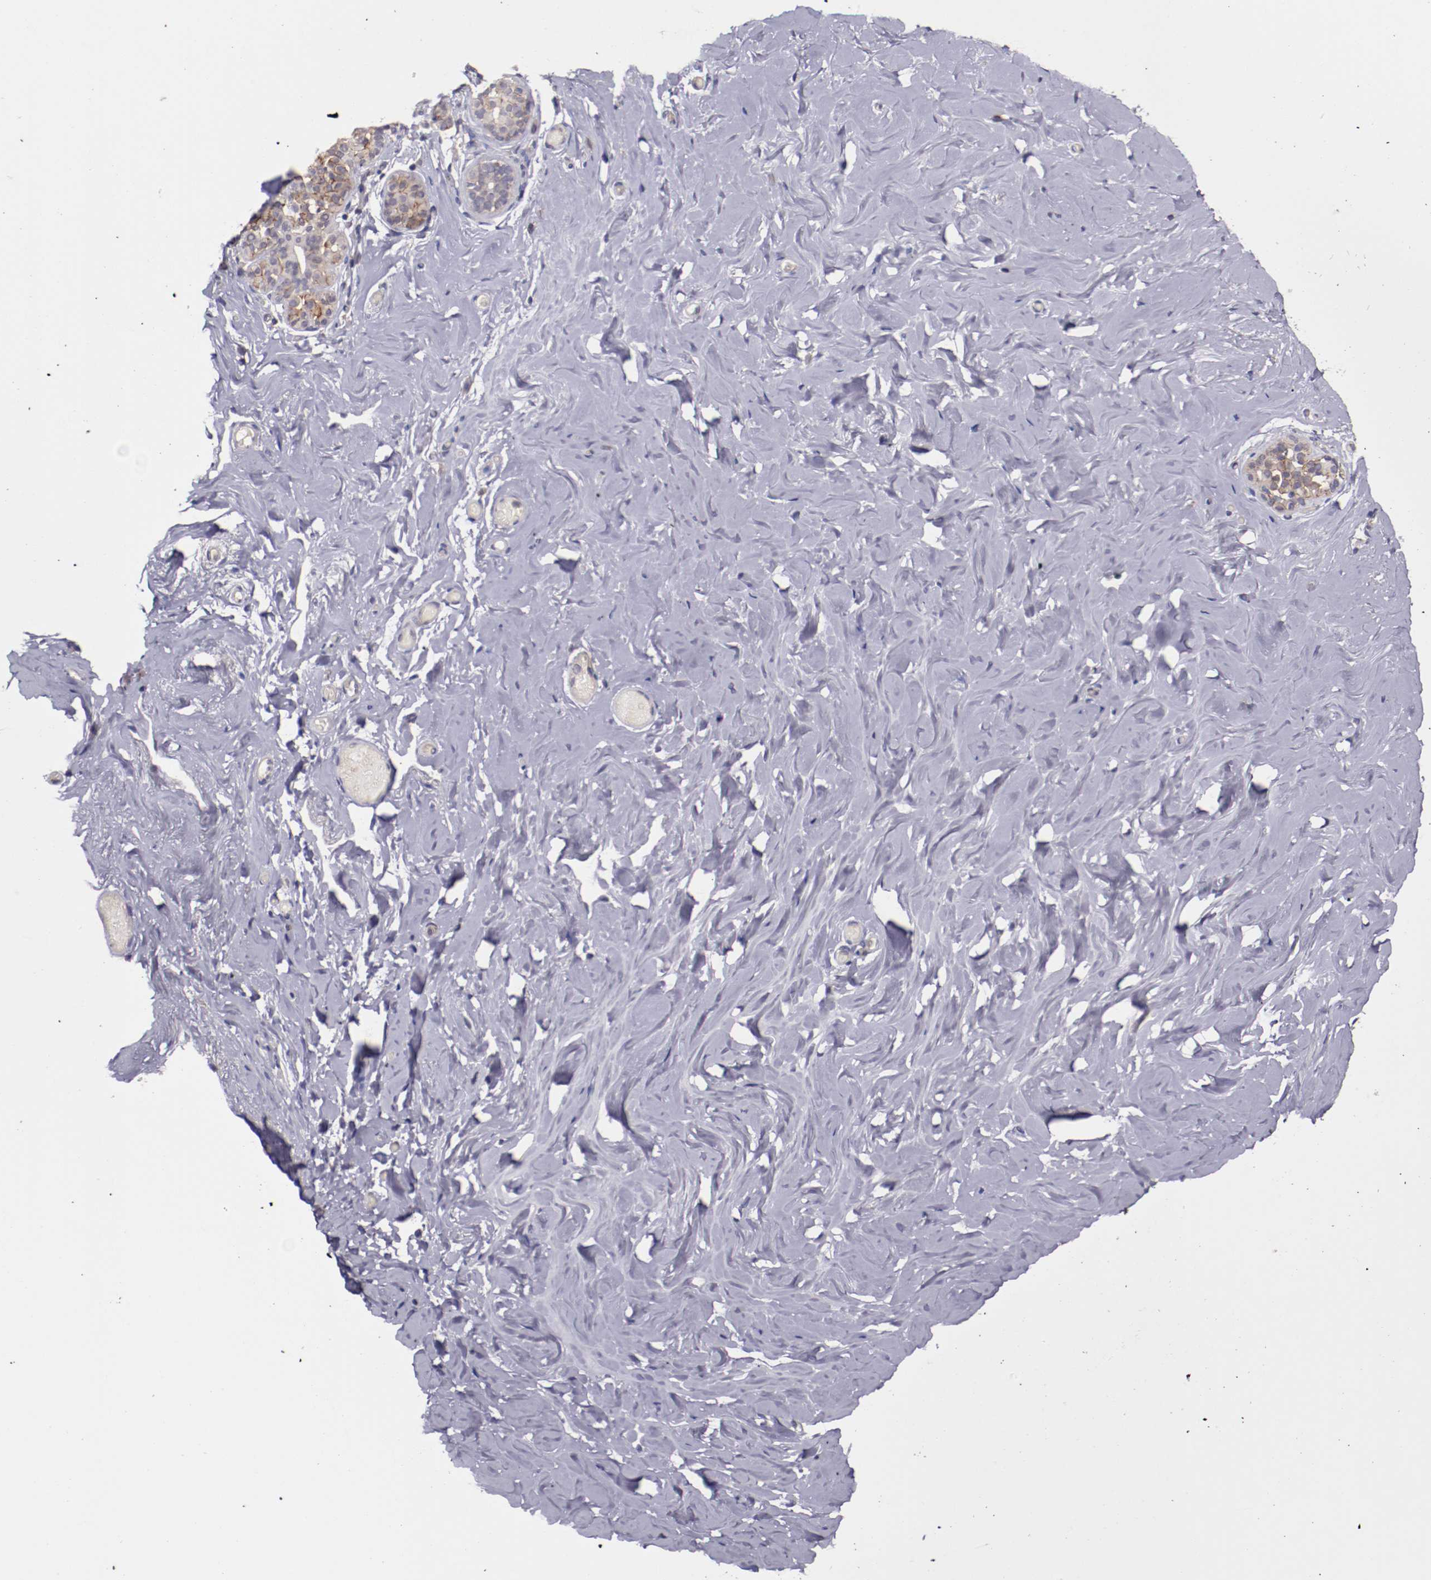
{"staining": {"intensity": "negative", "quantity": "none", "location": "none"}, "tissue": "breast", "cell_type": "Adipocytes", "image_type": "normal", "snomed": [{"axis": "morphology", "description": "Normal tissue, NOS"}, {"axis": "topography", "description": "Breast"}], "caption": "IHC micrograph of unremarkable human breast stained for a protein (brown), which demonstrates no staining in adipocytes.", "gene": "FTSJ1", "patient": {"sex": "female", "age": 75}}